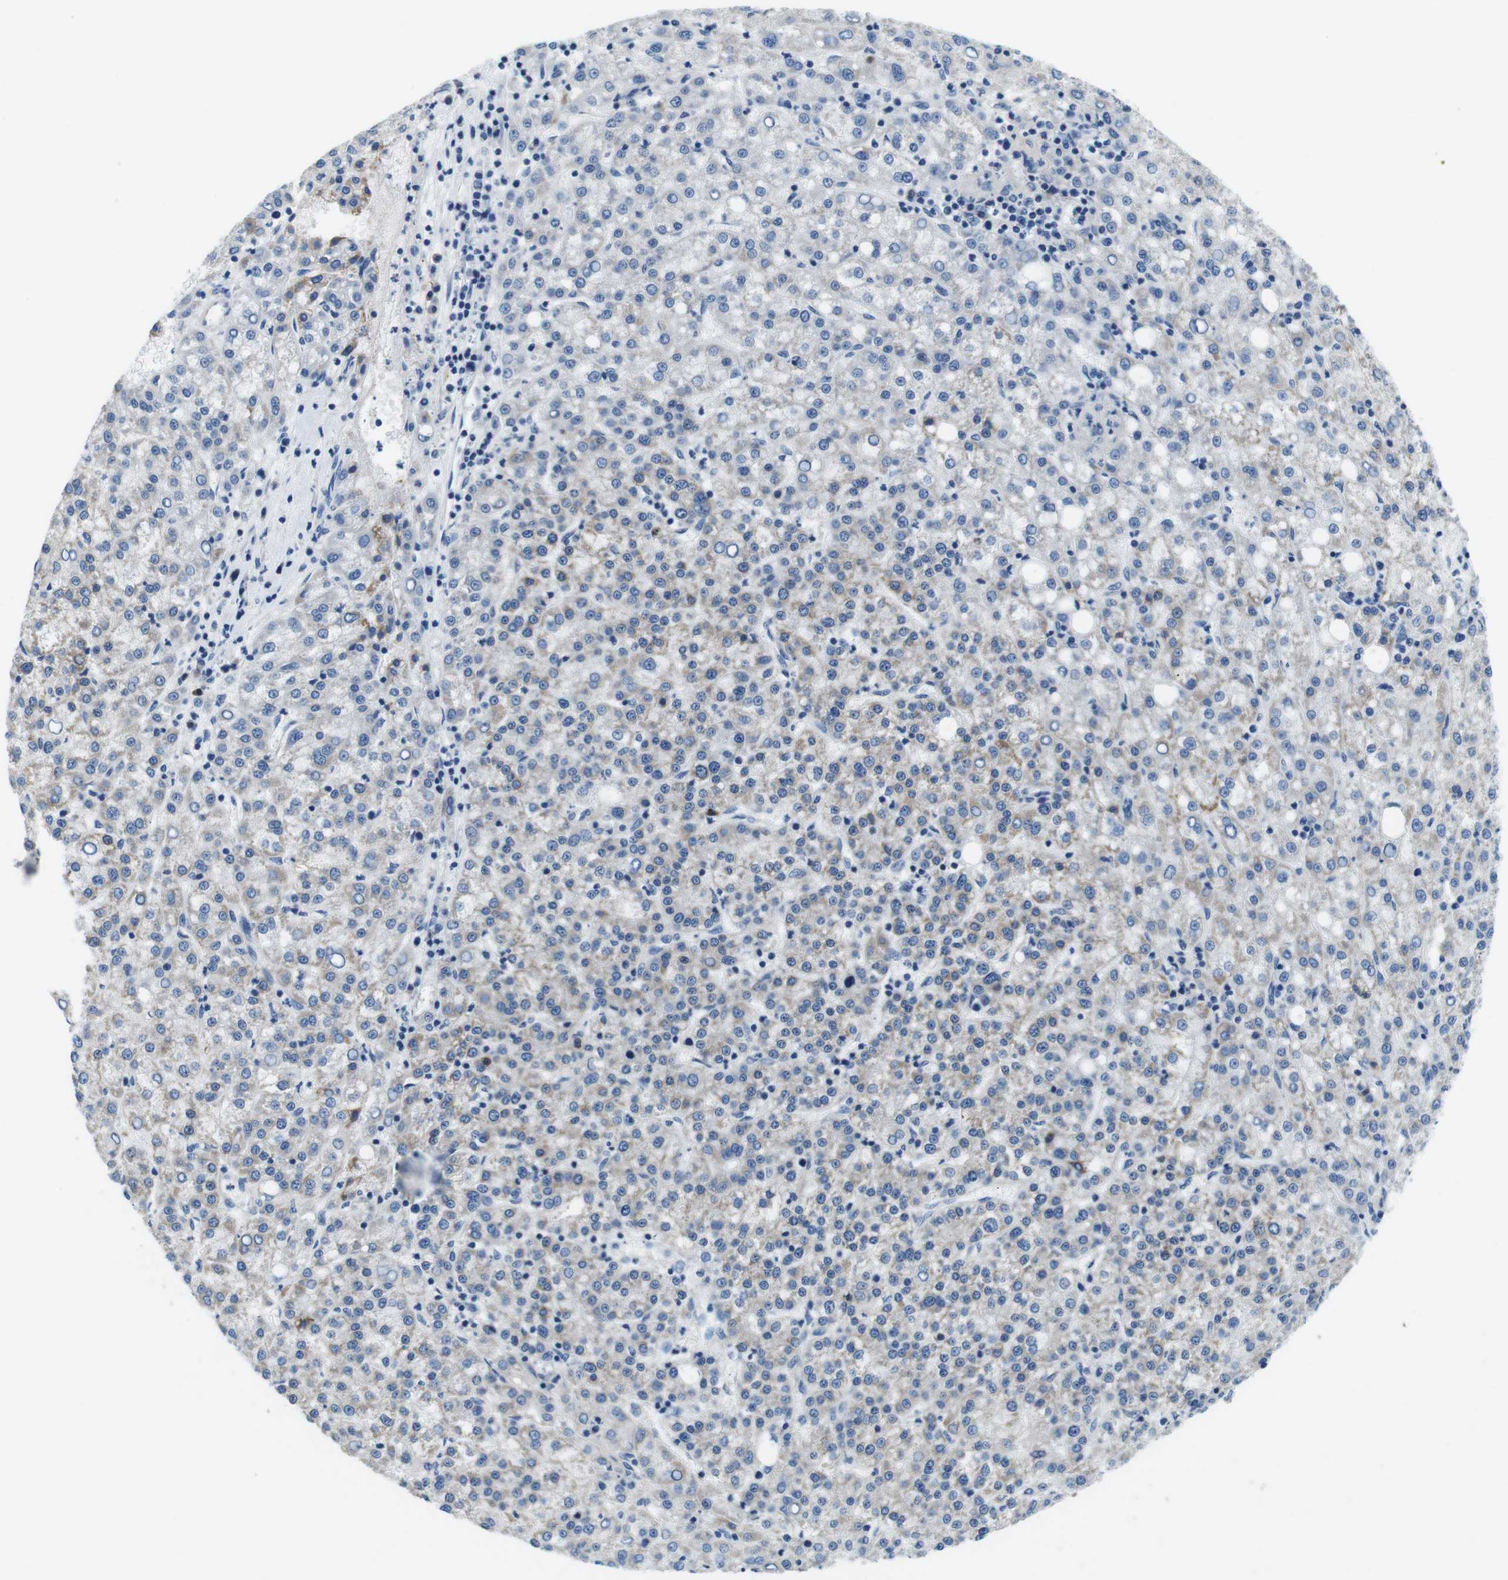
{"staining": {"intensity": "weak", "quantity": "25%-75%", "location": "cytoplasmic/membranous"}, "tissue": "liver cancer", "cell_type": "Tumor cells", "image_type": "cancer", "snomed": [{"axis": "morphology", "description": "Carcinoma, Hepatocellular, NOS"}, {"axis": "topography", "description": "Liver"}], "caption": "Immunohistochemistry image of neoplastic tissue: human liver cancer (hepatocellular carcinoma) stained using IHC demonstrates low levels of weak protein expression localized specifically in the cytoplasmic/membranous of tumor cells, appearing as a cytoplasmic/membranous brown color.", "gene": "DENND4C", "patient": {"sex": "female", "age": 58}}